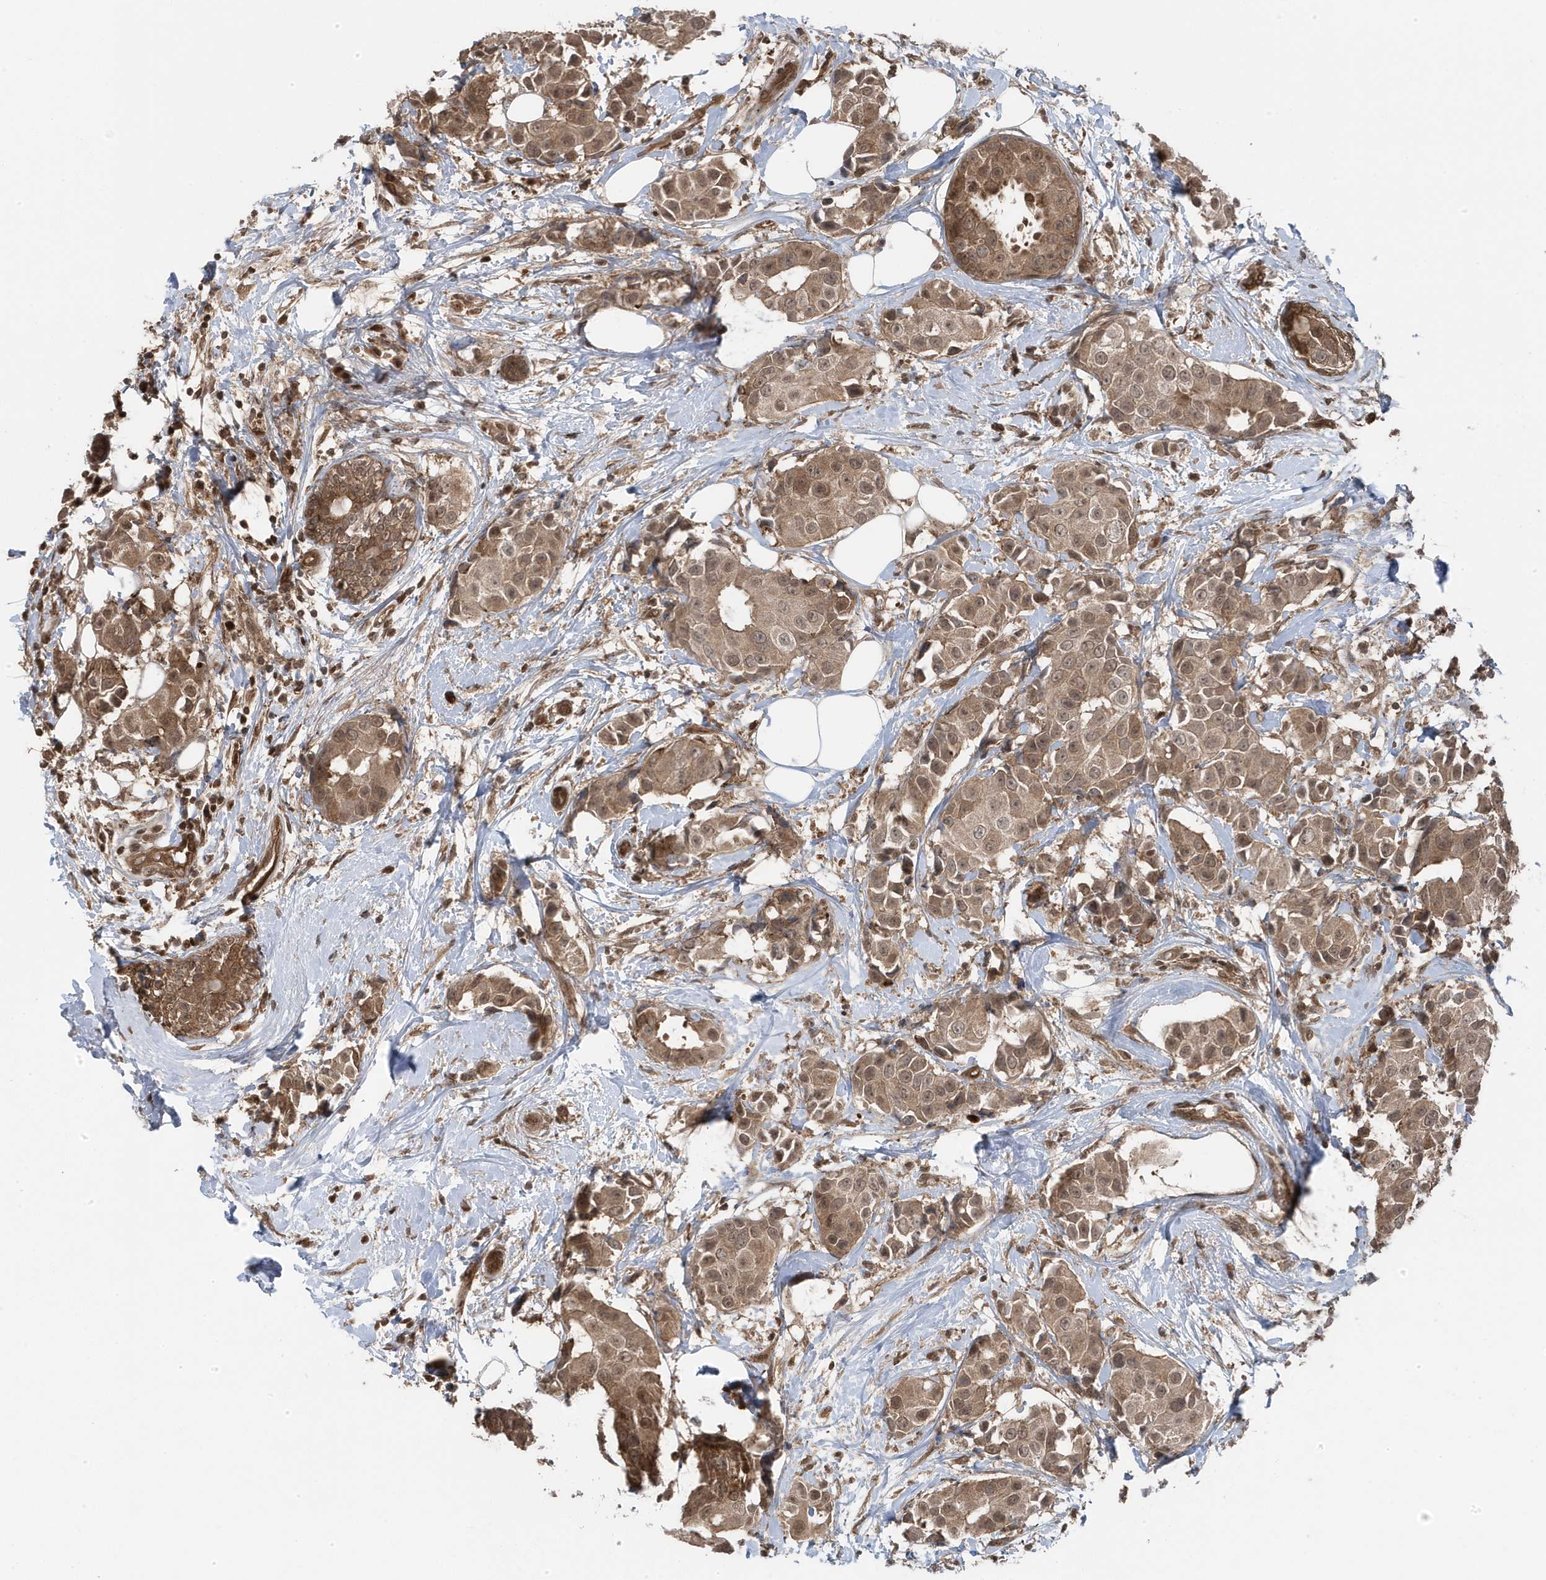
{"staining": {"intensity": "moderate", "quantity": ">75%", "location": "cytoplasmic/membranous,nuclear"}, "tissue": "breast cancer", "cell_type": "Tumor cells", "image_type": "cancer", "snomed": [{"axis": "morphology", "description": "Normal tissue, NOS"}, {"axis": "morphology", "description": "Duct carcinoma"}, {"axis": "topography", "description": "Breast"}], "caption": "This image shows invasive ductal carcinoma (breast) stained with immunohistochemistry to label a protein in brown. The cytoplasmic/membranous and nuclear of tumor cells show moderate positivity for the protein. Nuclei are counter-stained blue.", "gene": "MAPK1IP1L", "patient": {"sex": "female", "age": 39}}